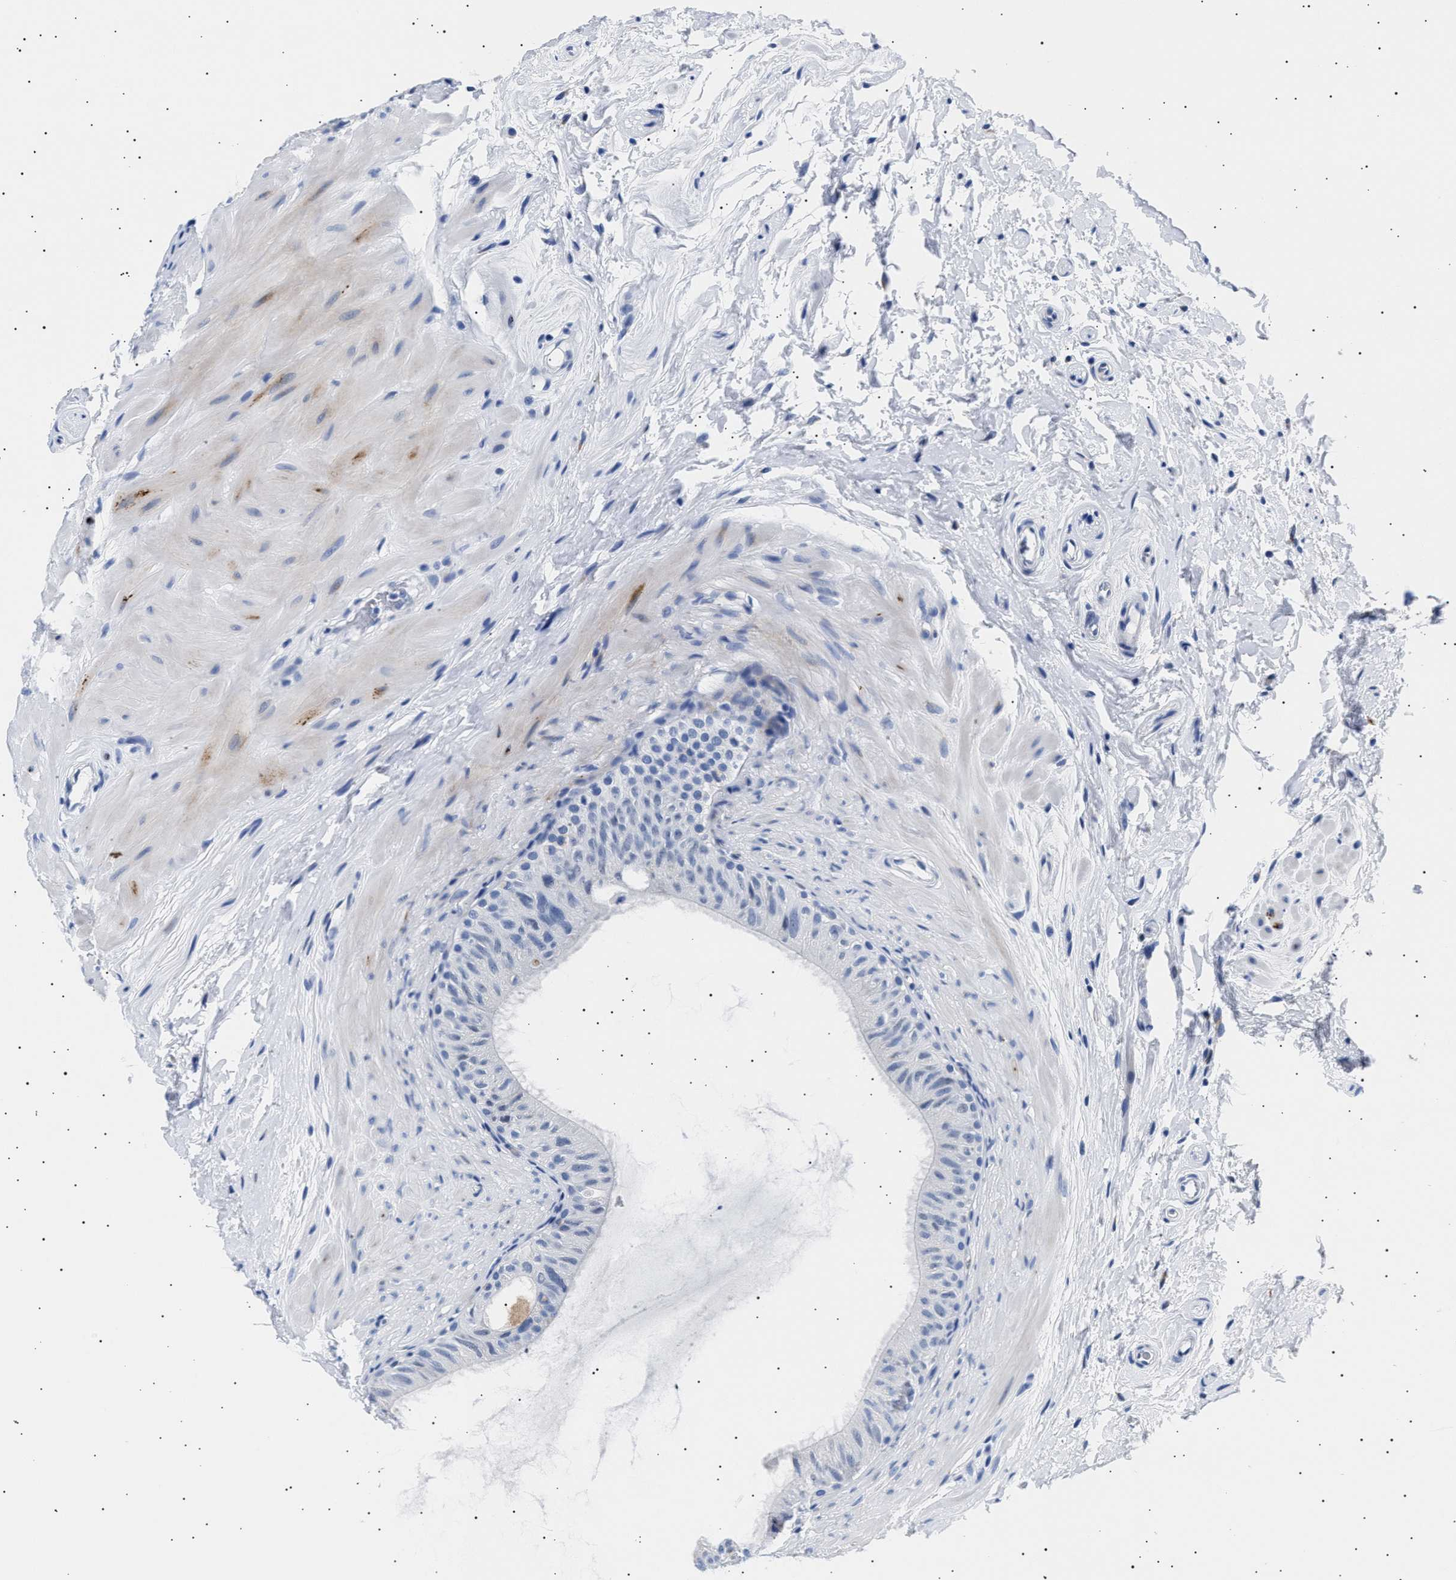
{"staining": {"intensity": "negative", "quantity": "none", "location": "none"}, "tissue": "epididymis", "cell_type": "Glandular cells", "image_type": "normal", "snomed": [{"axis": "morphology", "description": "Normal tissue, NOS"}, {"axis": "topography", "description": "Epididymis"}], "caption": "This photomicrograph is of normal epididymis stained with IHC to label a protein in brown with the nuclei are counter-stained blue. There is no positivity in glandular cells. (DAB immunohistochemistry visualized using brightfield microscopy, high magnification).", "gene": "HEMGN", "patient": {"sex": "male", "age": 34}}